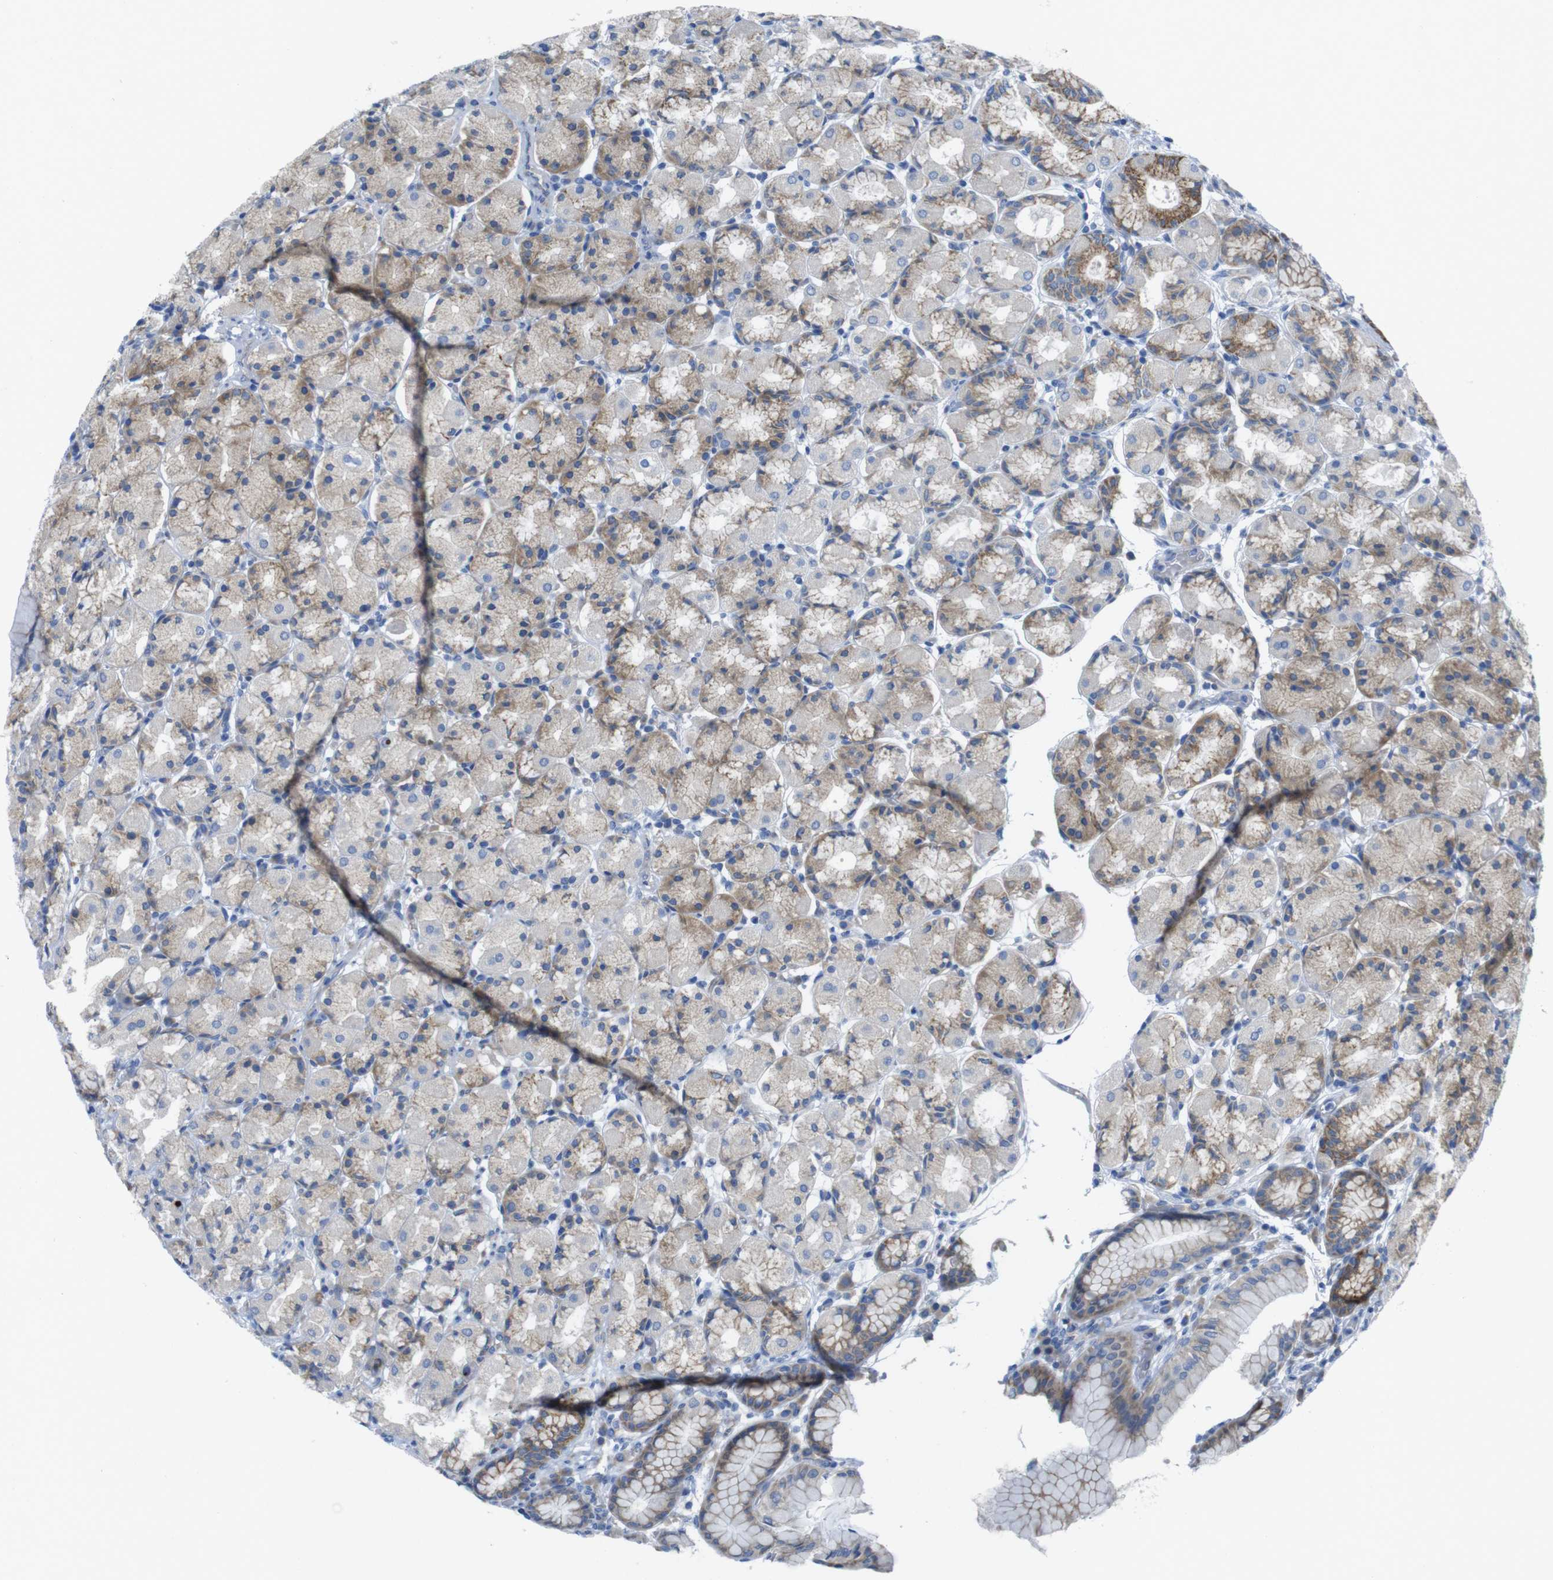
{"staining": {"intensity": "moderate", "quantity": "25%-75%", "location": "cytoplasmic/membranous"}, "tissue": "stomach", "cell_type": "Glandular cells", "image_type": "normal", "snomed": [{"axis": "morphology", "description": "Normal tissue, NOS"}, {"axis": "topography", "description": "Stomach, upper"}], "caption": "A high-resolution photomicrograph shows immunohistochemistry staining of benign stomach, which exhibits moderate cytoplasmic/membranous positivity in approximately 25%-75% of glandular cells. The staining was performed using DAB (3,3'-diaminobenzidine) to visualize the protein expression in brown, while the nuclei were stained in blue with hematoxylin (Magnification: 20x).", "gene": "TMEM234", "patient": {"sex": "male", "age": 68}}